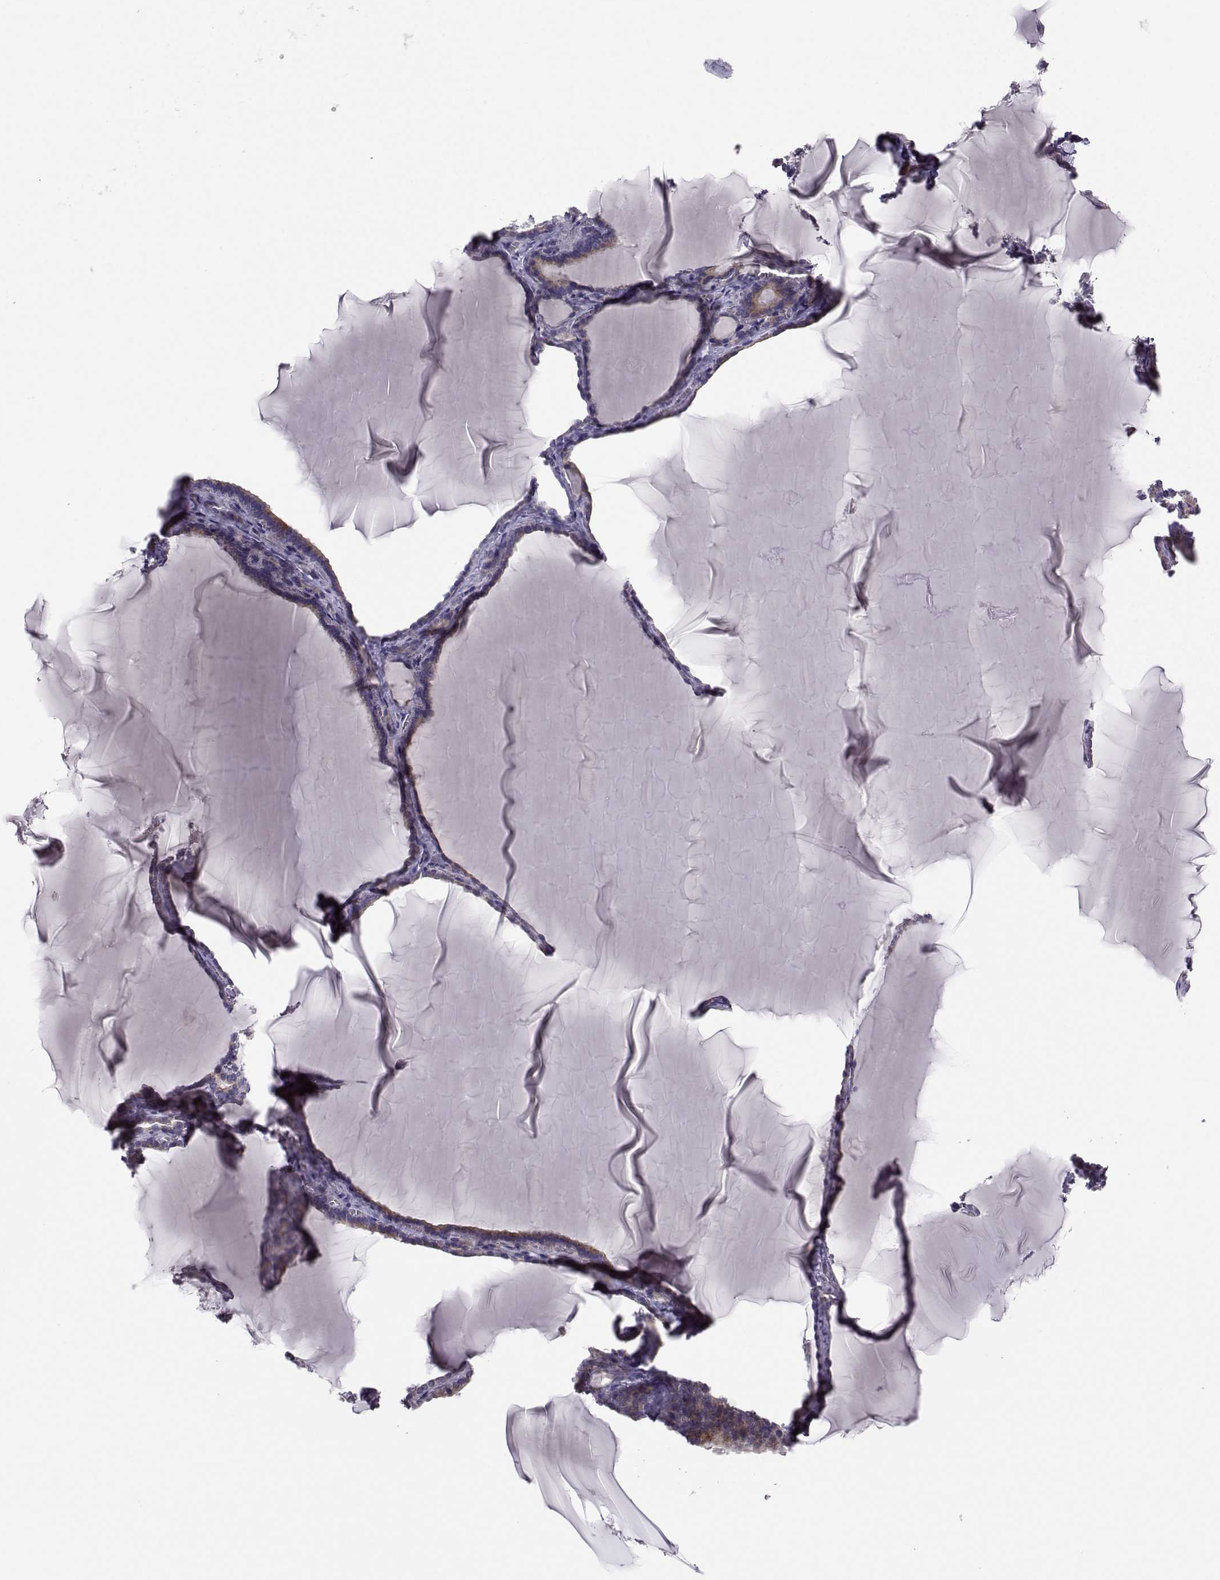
{"staining": {"intensity": "weak", "quantity": "<25%", "location": "cytoplasmic/membranous"}, "tissue": "thyroid gland", "cell_type": "Glandular cells", "image_type": "normal", "snomed": [{"axis": "morphology", "description": "Normal tissue, NOS"}, {"axis": "morphology", "description": "Hyperplasia, NOS"}, {"axis": "topography", "description": "Thyroid gland"}], "caption": "The photomicrograph exhibits no staining of glandular cells in unremarkable thyroid gland. (Immunohistochemistry, brightfield microscopy, high magnification).", "gene": "FCAMR", "patient": {"sex": "female", "age": 27}}